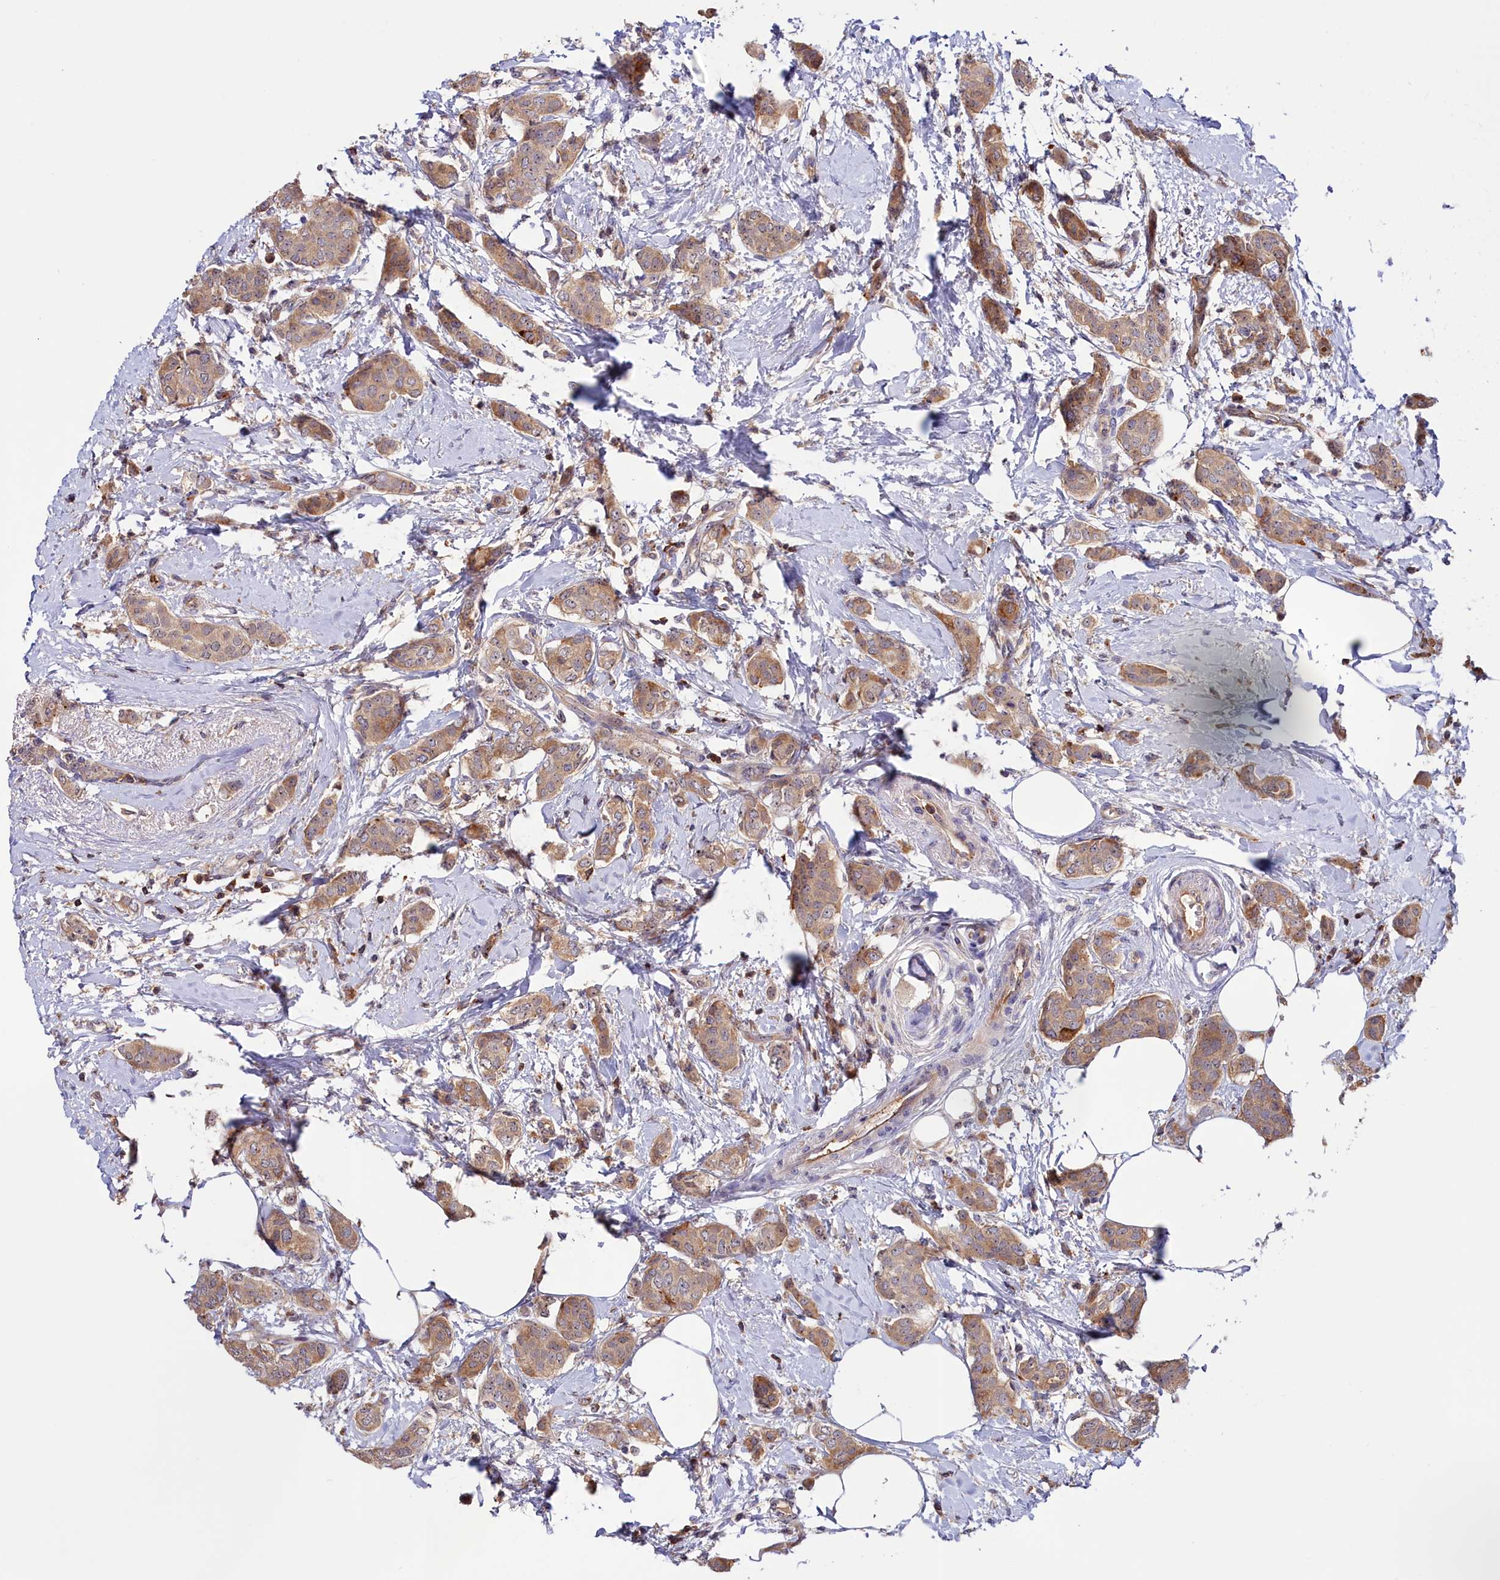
{"staining": {"intensity": "moderate", "quantity": ">75%", "location": "cytoplasmic/membranous"}, "tissue": "breast cancer", "cell_type": "Tumor cells", "image_type": "cancer", "snomed": [{"axis": "morphology", "description": "Duct carcinoma"}, {"axis": "topography", "description": "Breast"}], "caption": "Immunohistochemistry micrograph of neoplastic tissue: human breast intraductal carcinoma stained using IHC displays medium levels of moderate protein expression localized specifically in the cytoplasmic/membranous of tumor cells, appearing as a cytoplasmic/membranous brown color.", "gene": "NEURL4", "patient": {"sex": "female", "age": 72}}